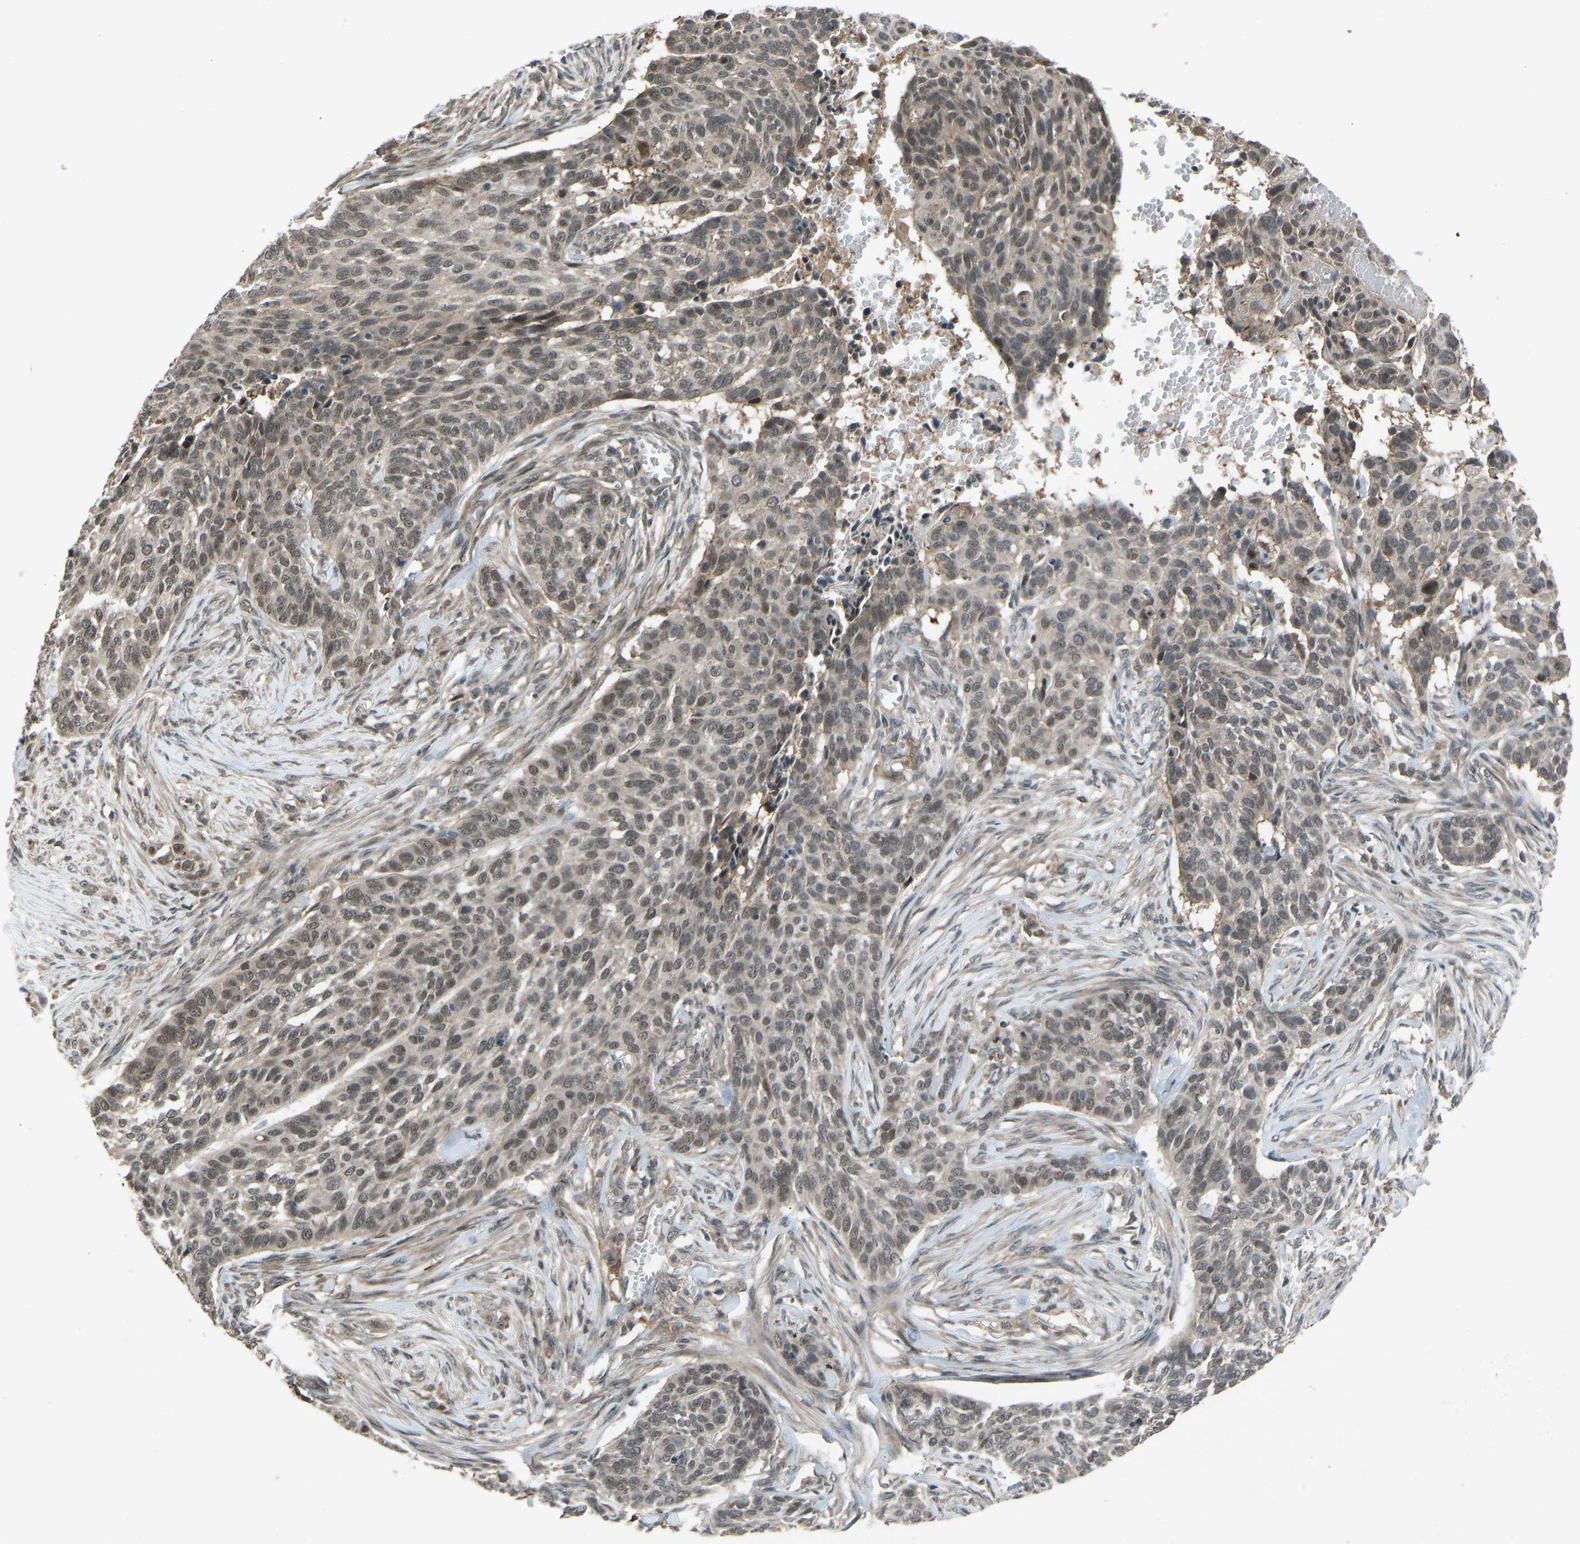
{"staining": {"intensity": "weak", "quantity": ">75%", "location": "cytoplasmic/membranous,nuclear"}, "tissue": "skin cancer", "cell_type": "Tumor cells", "image_type": "cancer", "snomed": [{"axis": "morphology", "description": "Basal cell carcinoma"}, {"axis": "topography", "description": "Skin"}], "caption": "The photomicrograph shows immunohistochemical staining of skin cancer. There is weak cytoplasmic/membranous and nuclear expression is seen in about >75% of tumor cells. (DAB IHC, brown staining for protein, blue staining for nuclei).", "gene": "SLC43A1", "patient": {"sex": "male", "age": 85}}